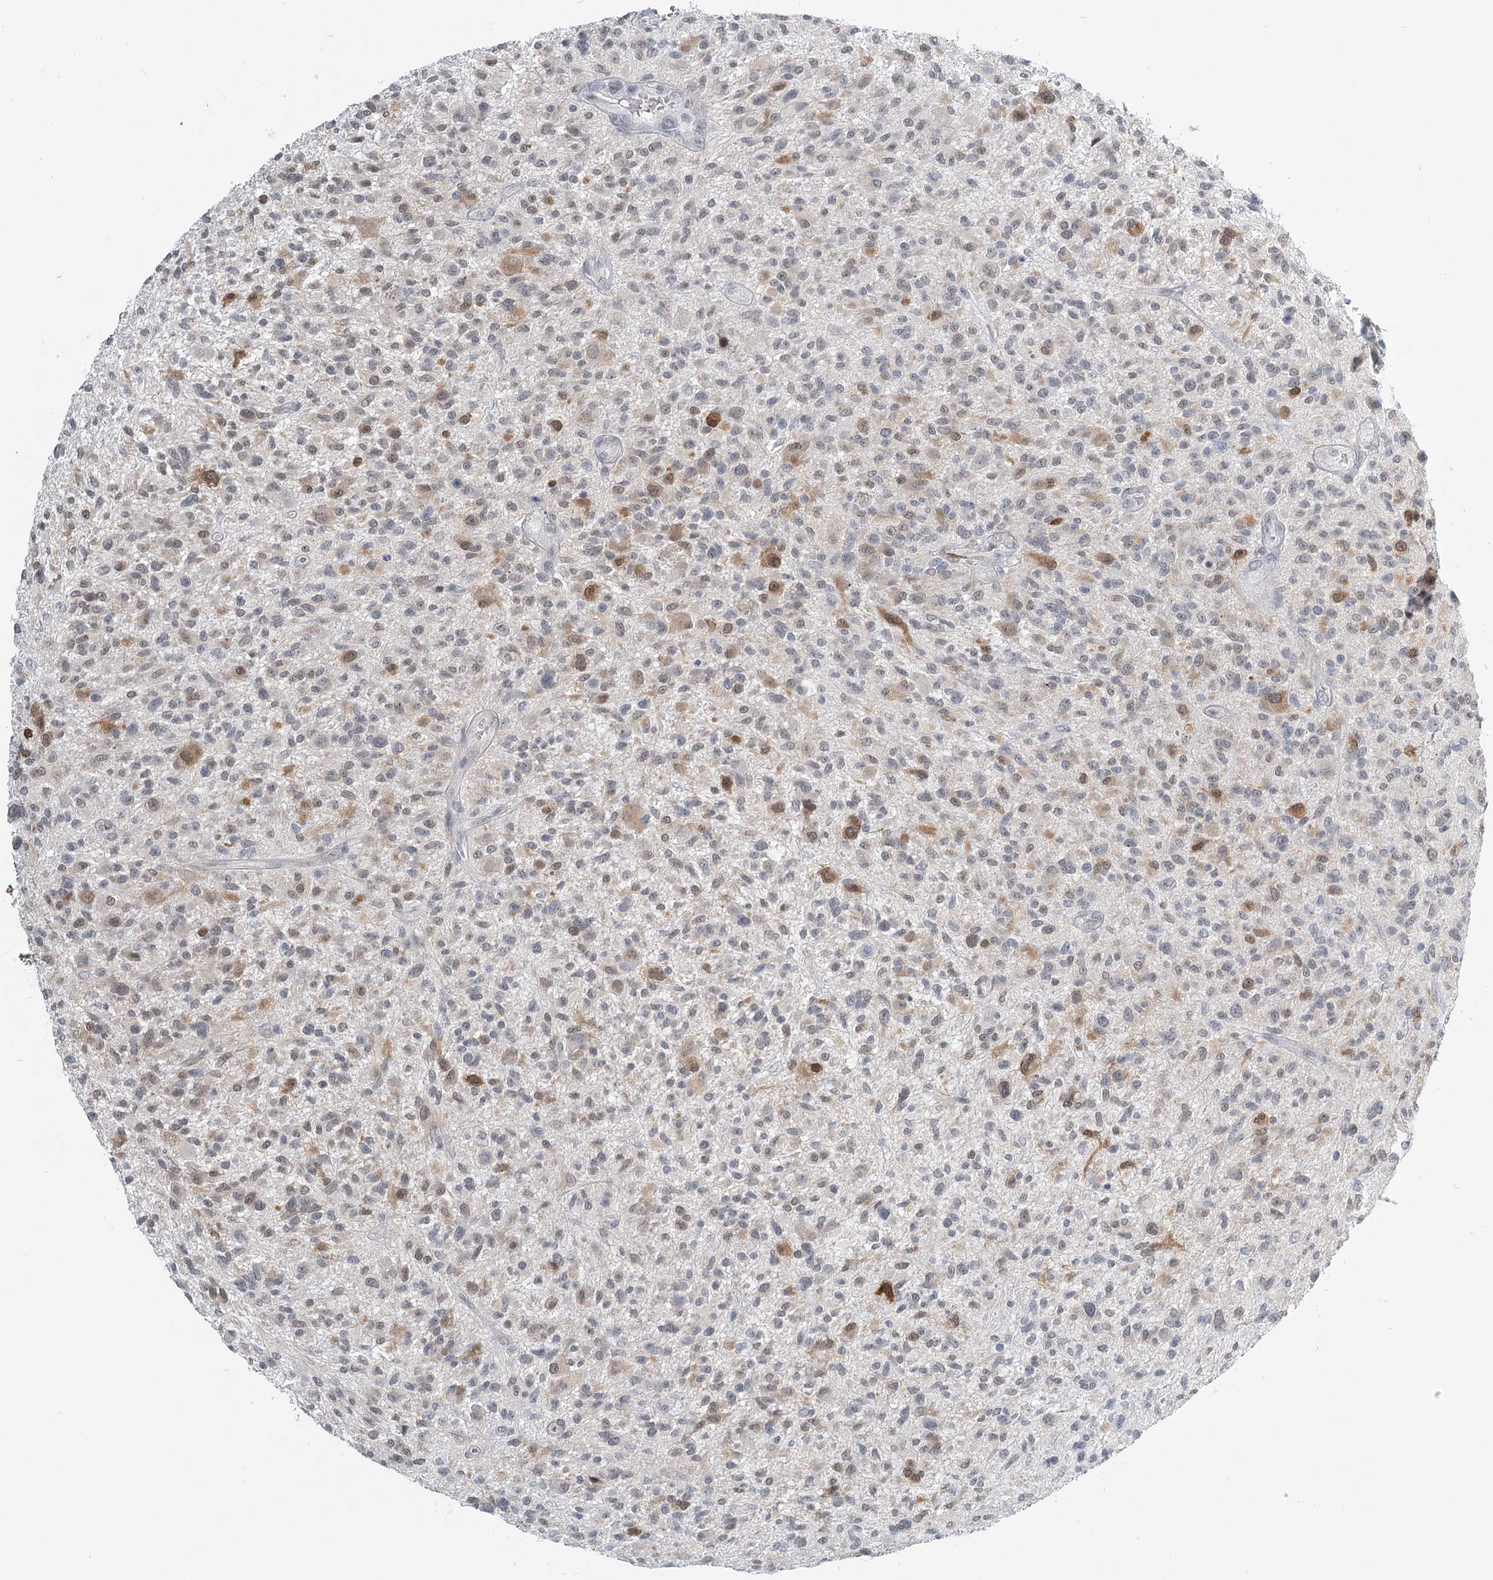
{"staining": {"intensity": "moderate", "quantity": "<25%", "location": "cytoplasmic/membranous"}, "tissue": "glioma", "cell_type": "Tumor cells", "image_type": "cancer", "snomed": [{"axis": "morphology", "description": "Glioma, malignant, High grade"}, {"axis": "topography", "description": "Brain"}], "caption": "A histopathology image showing moderate cytoplasmic/membranous positivity in approximately <25% of tumor cells in glioma, as visualized by brown immunohistochemical staining.", "gene": "TMEM70", "patient": {"sex": "male", "age": 47}}